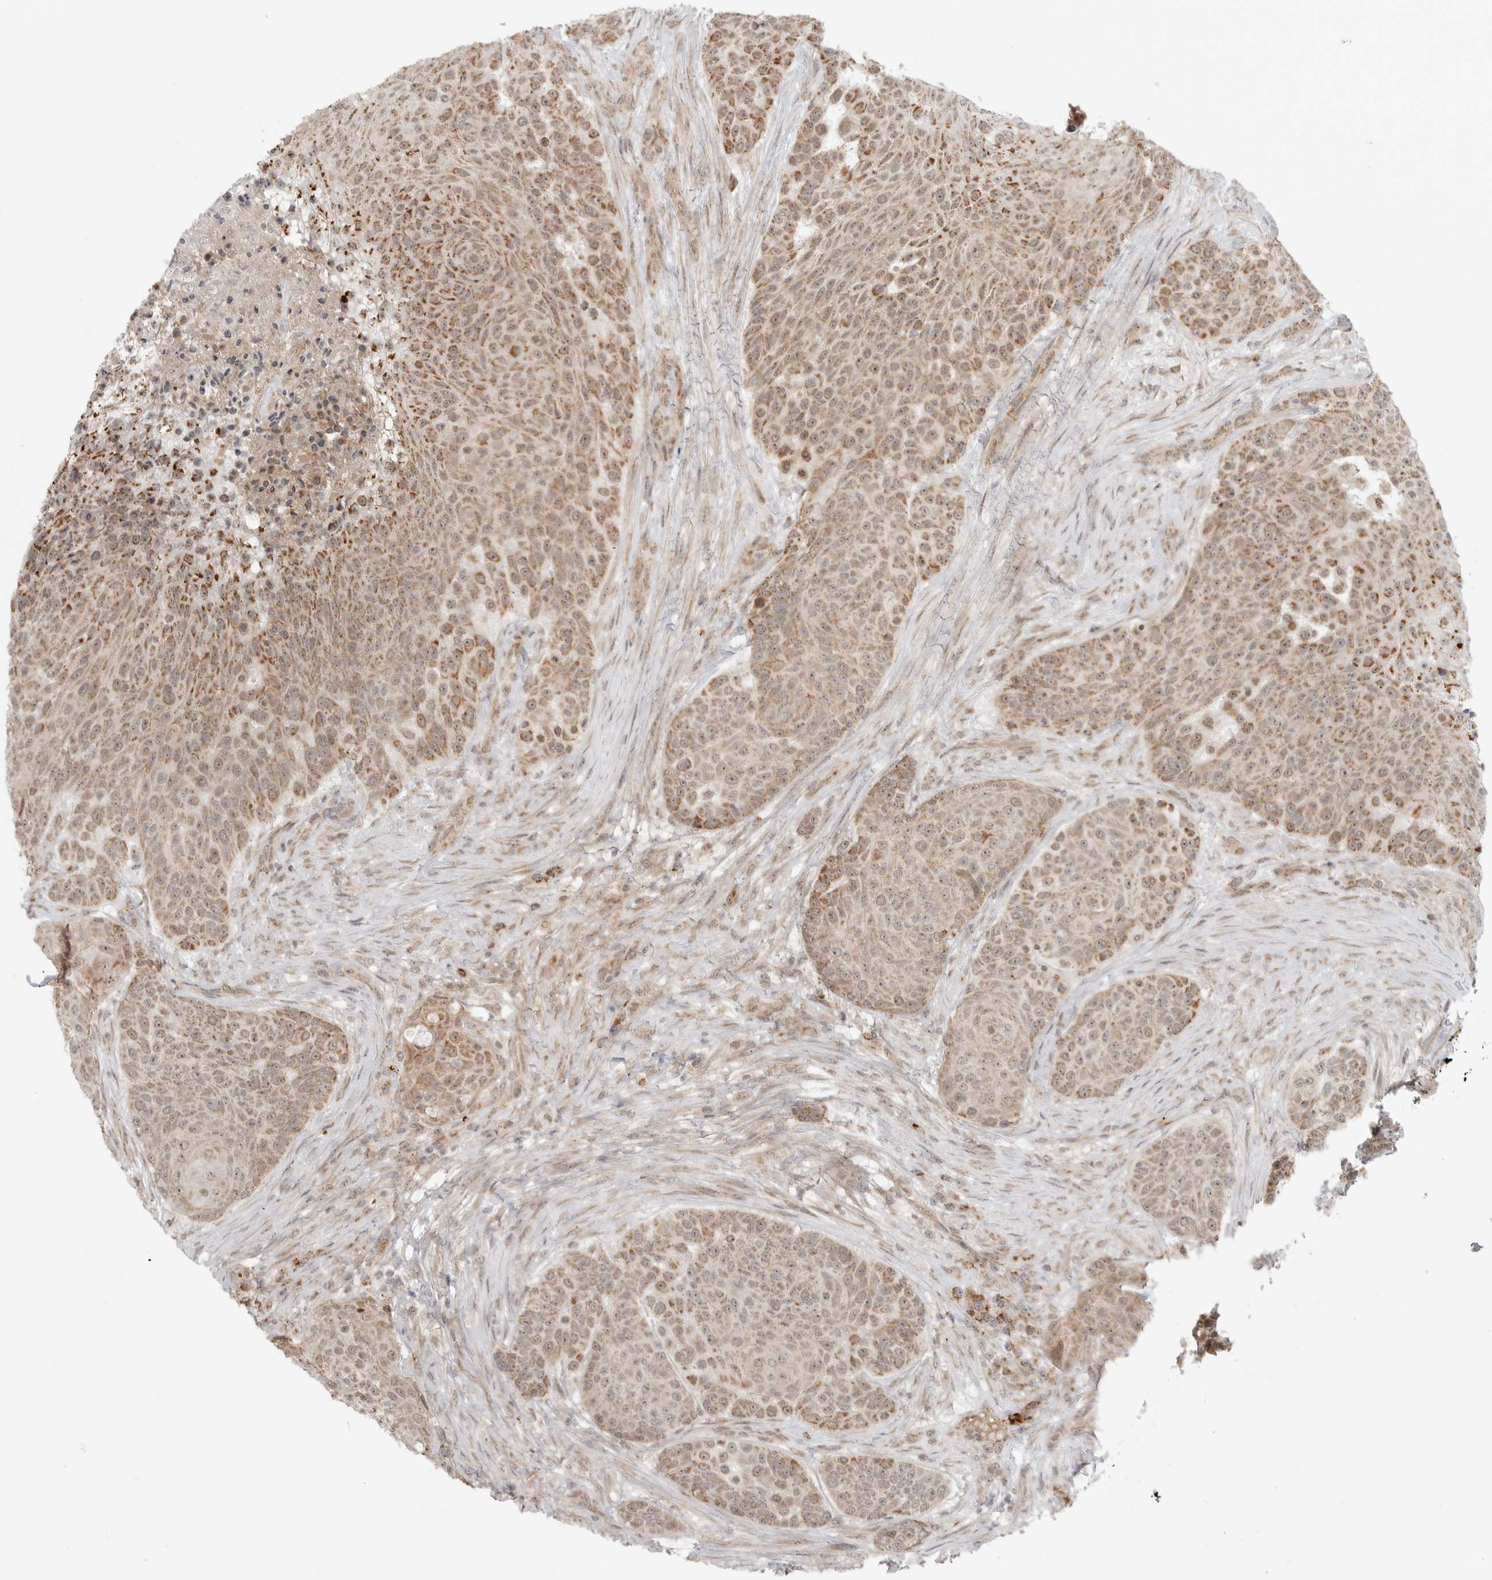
{"staining": {"intensity": "moderate", "quantity": ">75%", "location": "cytoplasmic/membranous"}, "tissue": "urothelial cancer", "cell_type": "Tumor cells", "image_type": "cancer", "snomed": [{"axis": "morphology", "description": "Urothelial carcinoma, High grade"}, {"axis": "topography", "description": "Urinary bladder"}], "caption": "DAB (3,3'-diaminobenzidine) immunohistochemical staining of human high-grade urothelial carcinoma displays moderate cytoplasmic/membranous protein expression in about >75% of tumor cells.", "gene": "KALRN", "patient": {"sex": "female", "age": 63}}